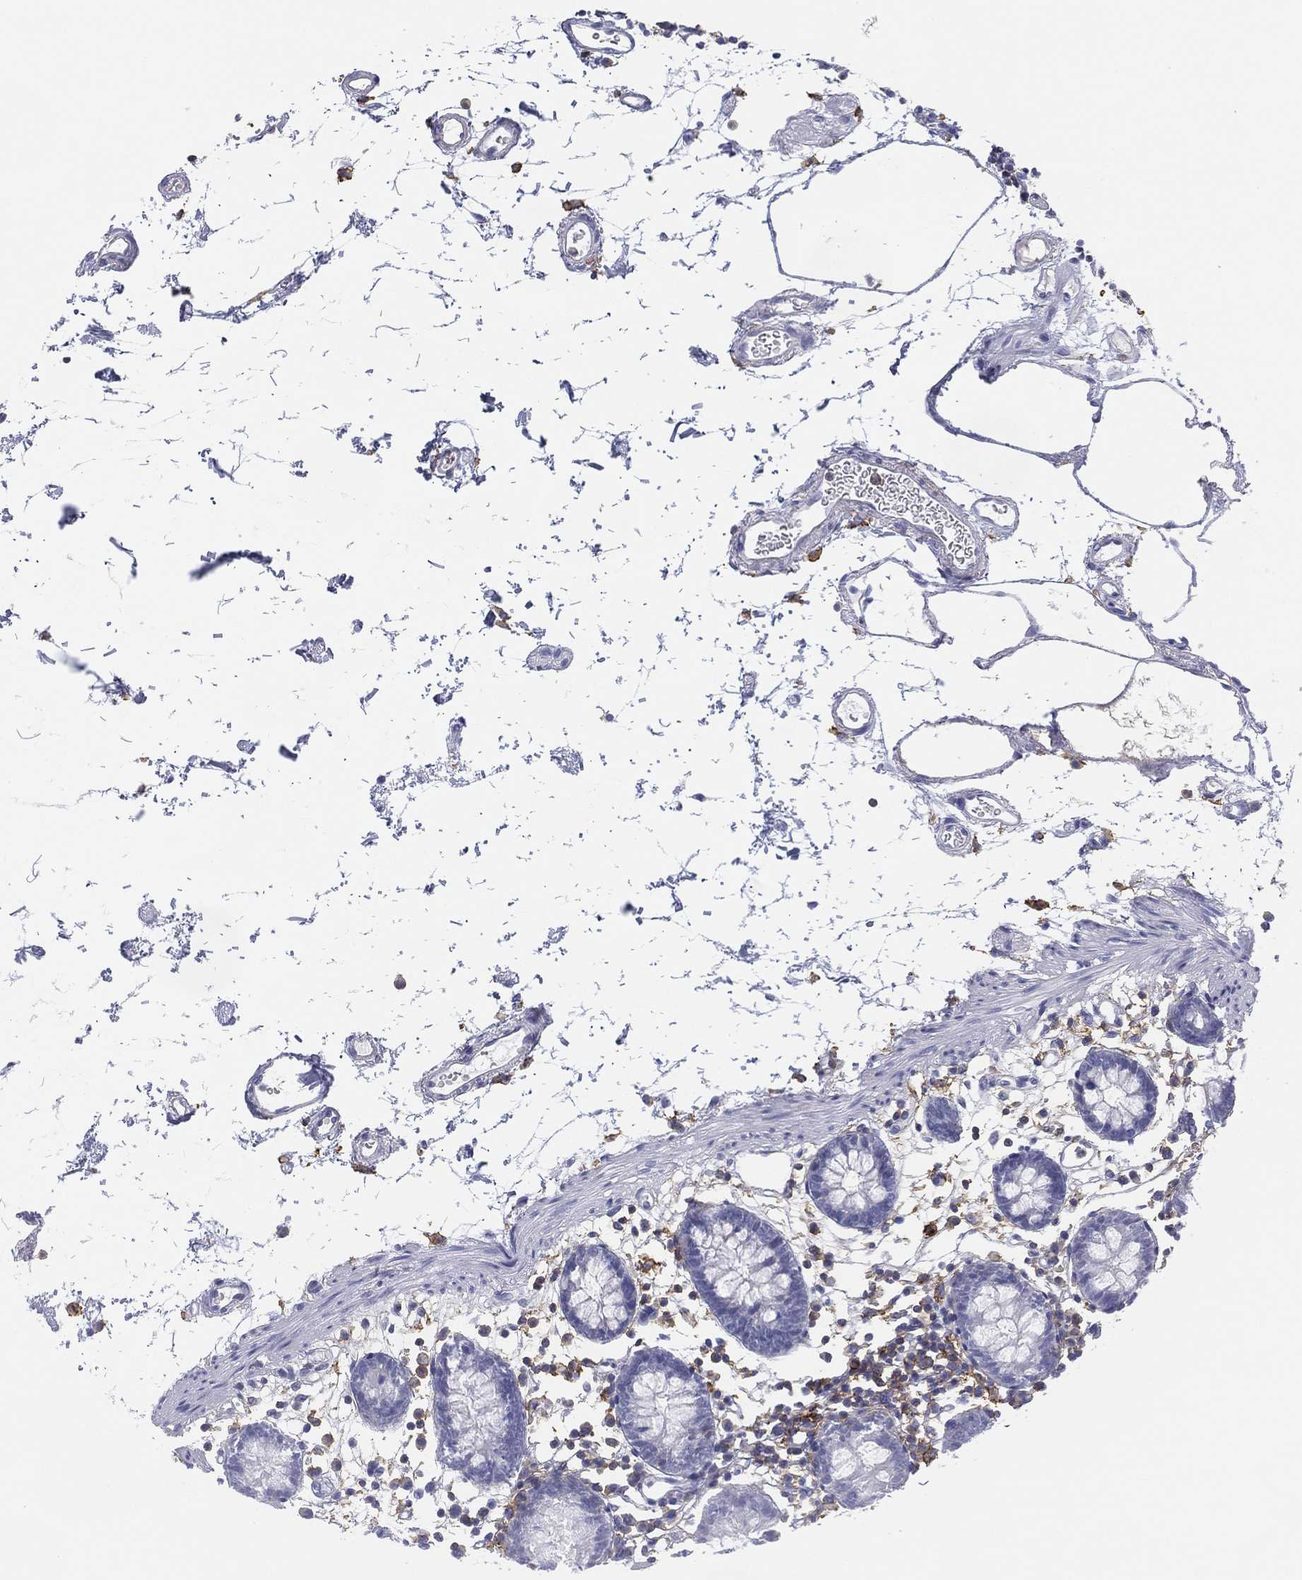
{"staining": {"intensity": "negative", "quantity": "none", "location": "none"}, "tissue": "colon", "cell_type": "Endothelial cells", "image_type": "normal", "snomed": [{"axis": "morphology", "description": "Normal tissue, NOS"}, {"axis": "topography", "description": "Colon"}], "caption": "An IHC image of unremarkable colon is shown. There is no staining in endothelial cells of colon.", "gene": "SELPLG", "patient": {"sex": "female", "age": 84}}